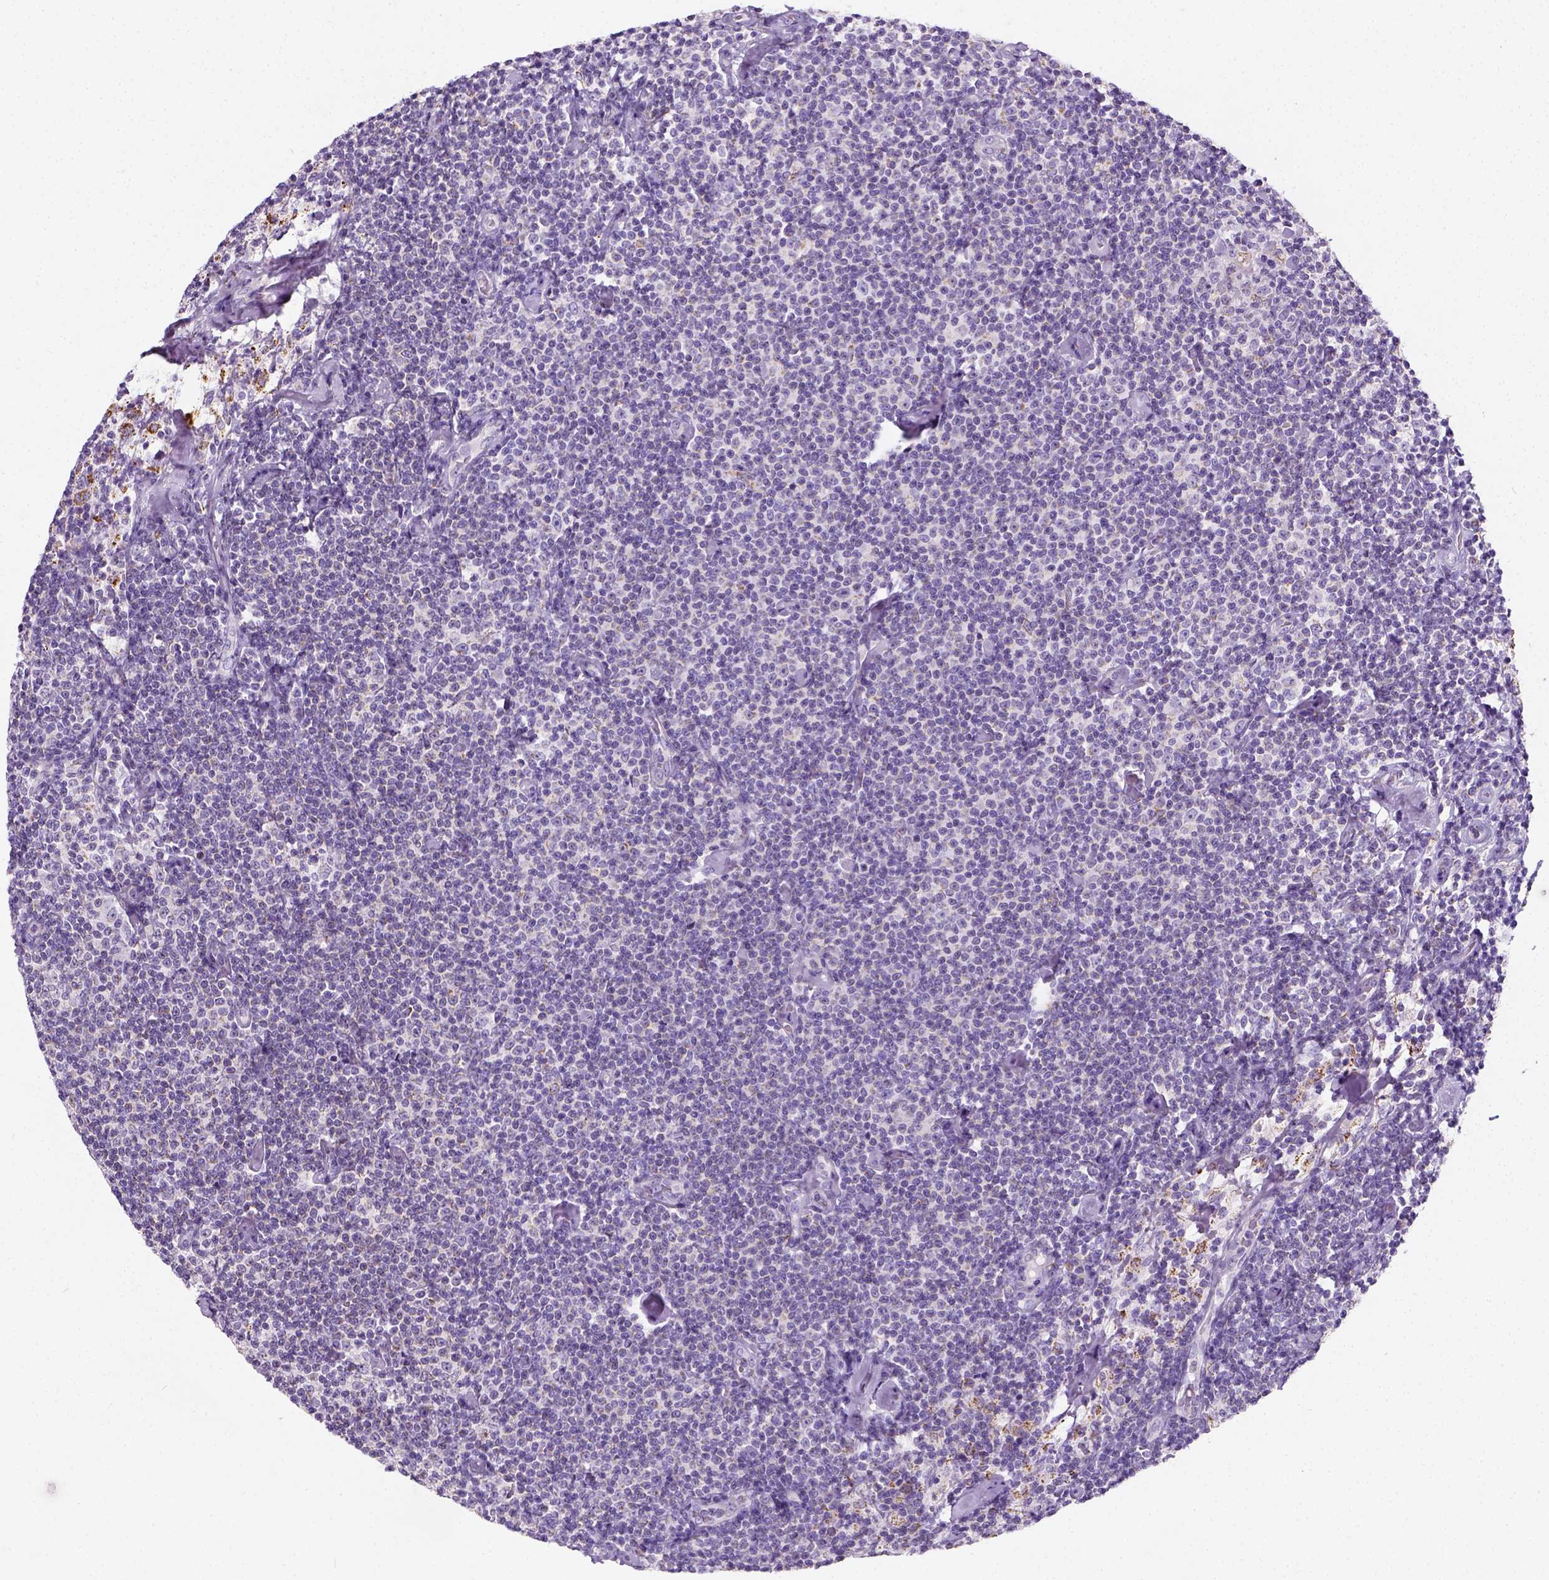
{"staining": {"intensity": "negative", "quantity": "none", "location": "none"}, "tissue": "lymphoma", "cell_type": "Tumor cells", "image_type": "cancer", "snomed": [{"axis": "morphology", "description": "Malignant lymphoma, non-Hodgkin's type, Low grade"}, {"axis": "topography", "description": "Lymph node"}], "caption": "Histopathology image shows no protein positivity in tumor cells of lymphoma tissue.", "gene": "CHODL", "patient": {"sex": "male", "age": 81}}